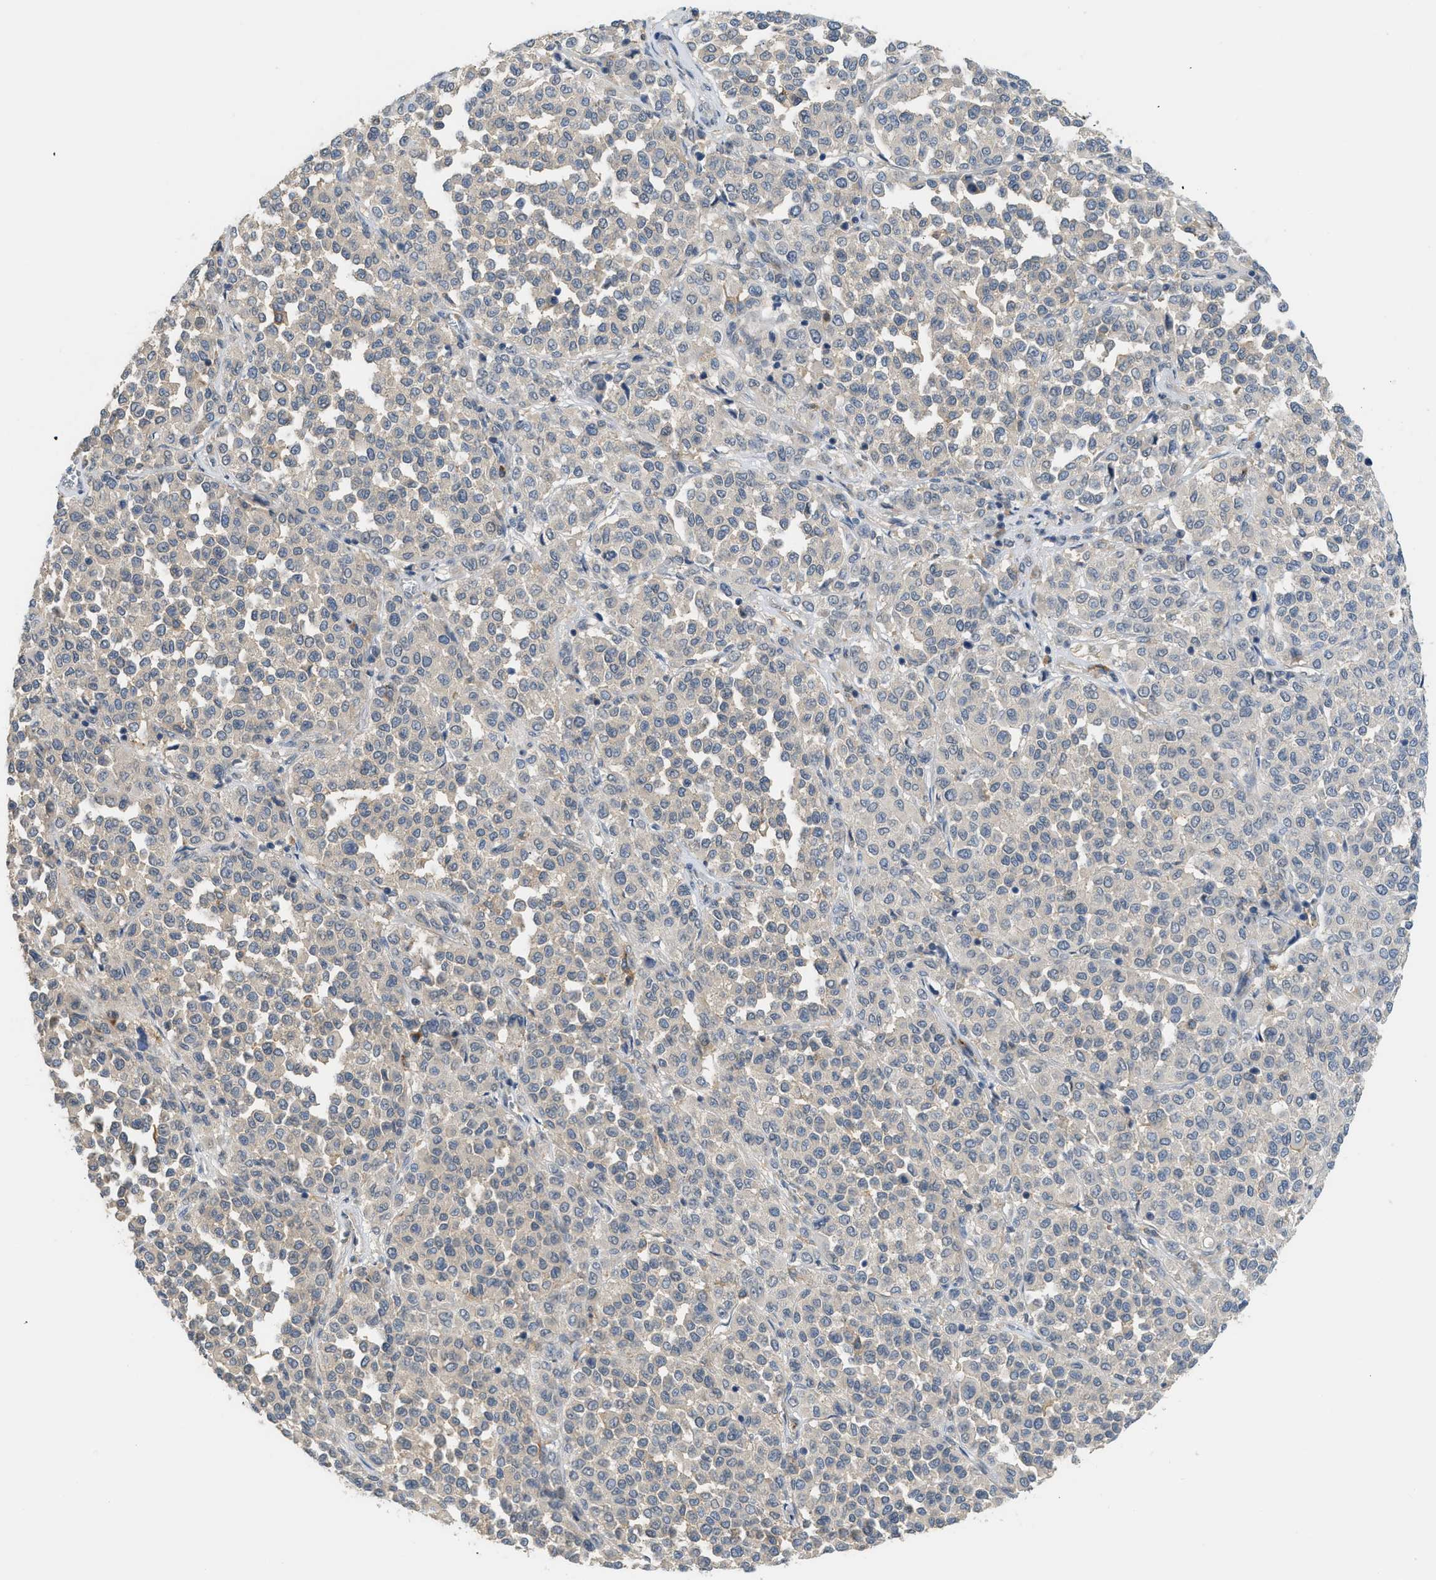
{"staining": {"intensity": "negative", "quantity": "none", "location": "none"}, "tissue": "melanoma", "cell_type": "Tumor cells", "image_type": "cancer", "snomed": [{"axis": "morphology", "description": "Malignant melanoma, Metastatic site"}, {"axis": "topography", "description": "Pancreas"}], "caption": "This is an immunohistochemistry histopathology image of human melanoma. There is no expression in tumor cells.", "gene": "RHBDF2", "patient": {"sex": "female", "age": 30}}